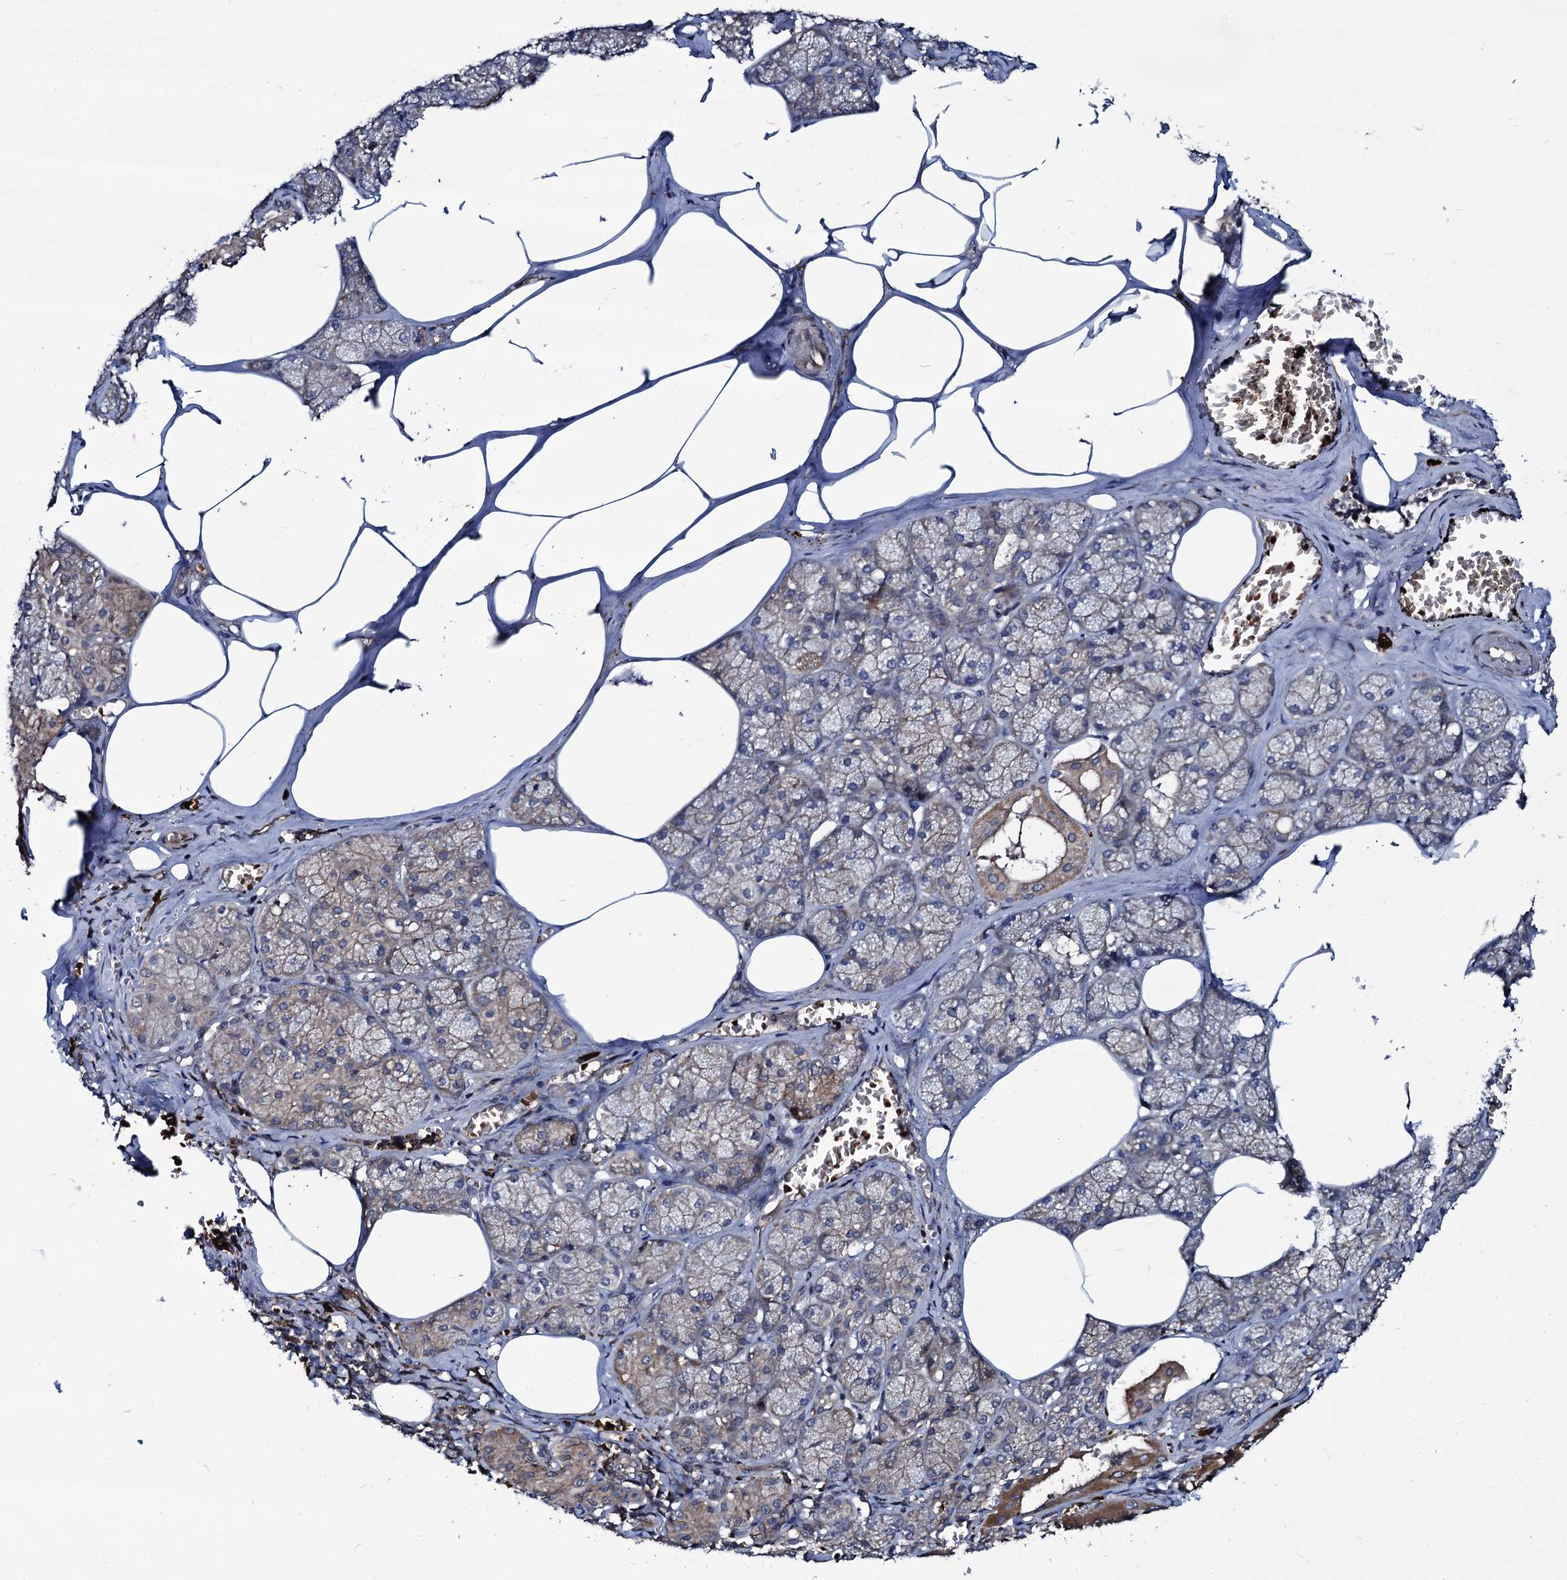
{"staining": {"intensity": "moderate", "quantity": "25%-75%", "location": "cytoplasmic/membranous"}, "tissue": "salivary gland", "cell_type": "Glandular cells", "image_type": "normal", "snomed": [{"axis": "morphology", "description": "Normal tissue, NOS"}, {"axis": "topography", "description": "Salivary gland"}], "caption": "DAB immunohistochemical staining of unremarkable salivary gland displays moderate cytoplasmic/membranous protein positivity in approximately 25%-75% of glandular cells.", "gene": "KXD1", "patient": {"sex": "male", "age": 62}}